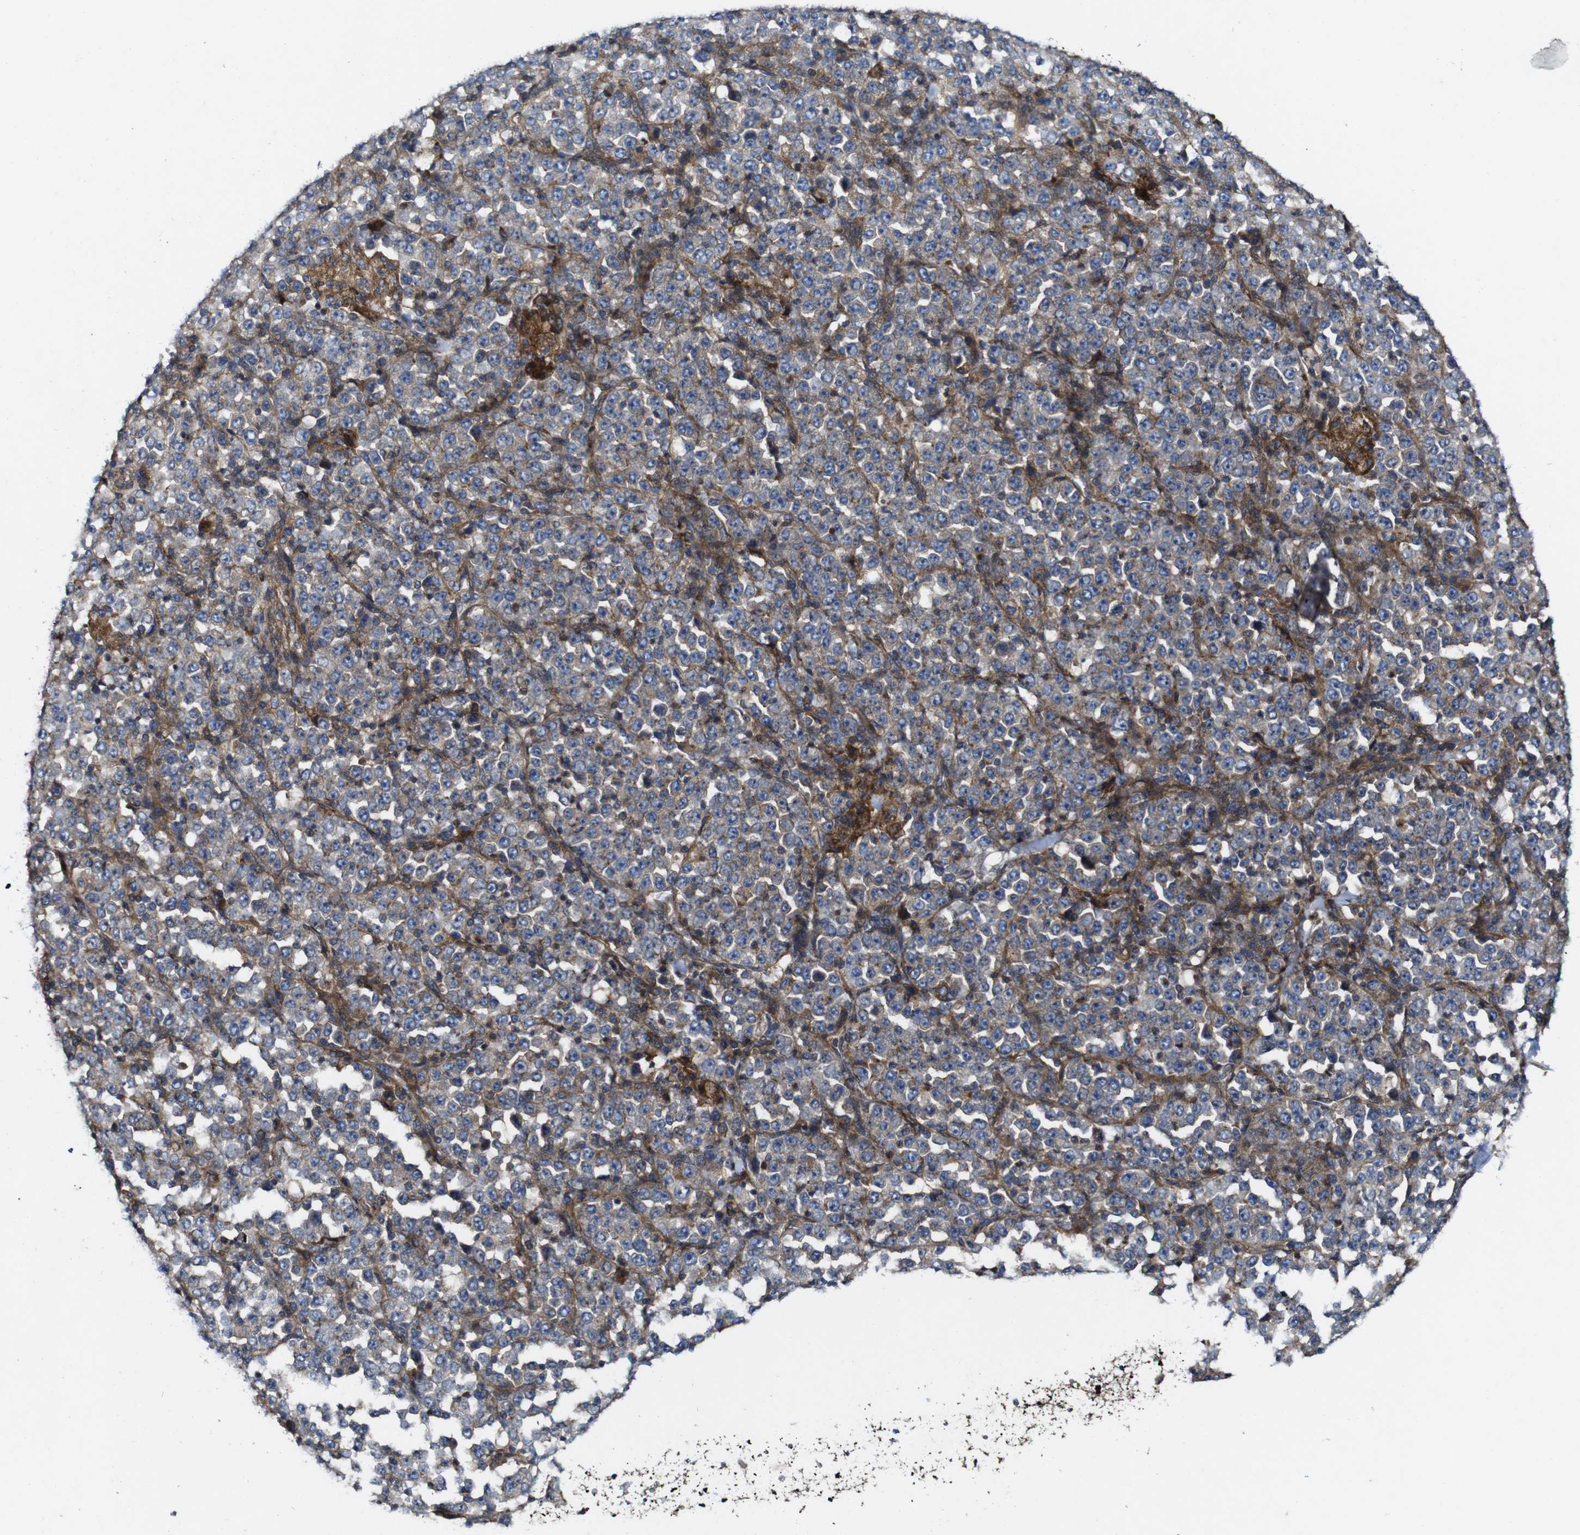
{"staining": {"intensity": "weak", "quantity": ">75%", "location": "cytoplasmic/membranous"}, "tissue": "stomach cancer", "cell_type": "Tumor cells", "image_type": "cancer", "snomed": [{"axis": "morphology", "description": "Normal tissue, NOS"}, {"axis": "morphology", "description": "Adenocarcinoma, NOS"}, {"axis": "topography", "description": "Stomach, upper"}, {"axis": "topography", "description": "Stomach"}], "caption": "Tumor cells display weak cytoplasmic/membranous positivity in about >75% of cells in adenocarcinoma (stomach).", "gene": "GSDME", "patient": {"sex": "male", "age": 59}}